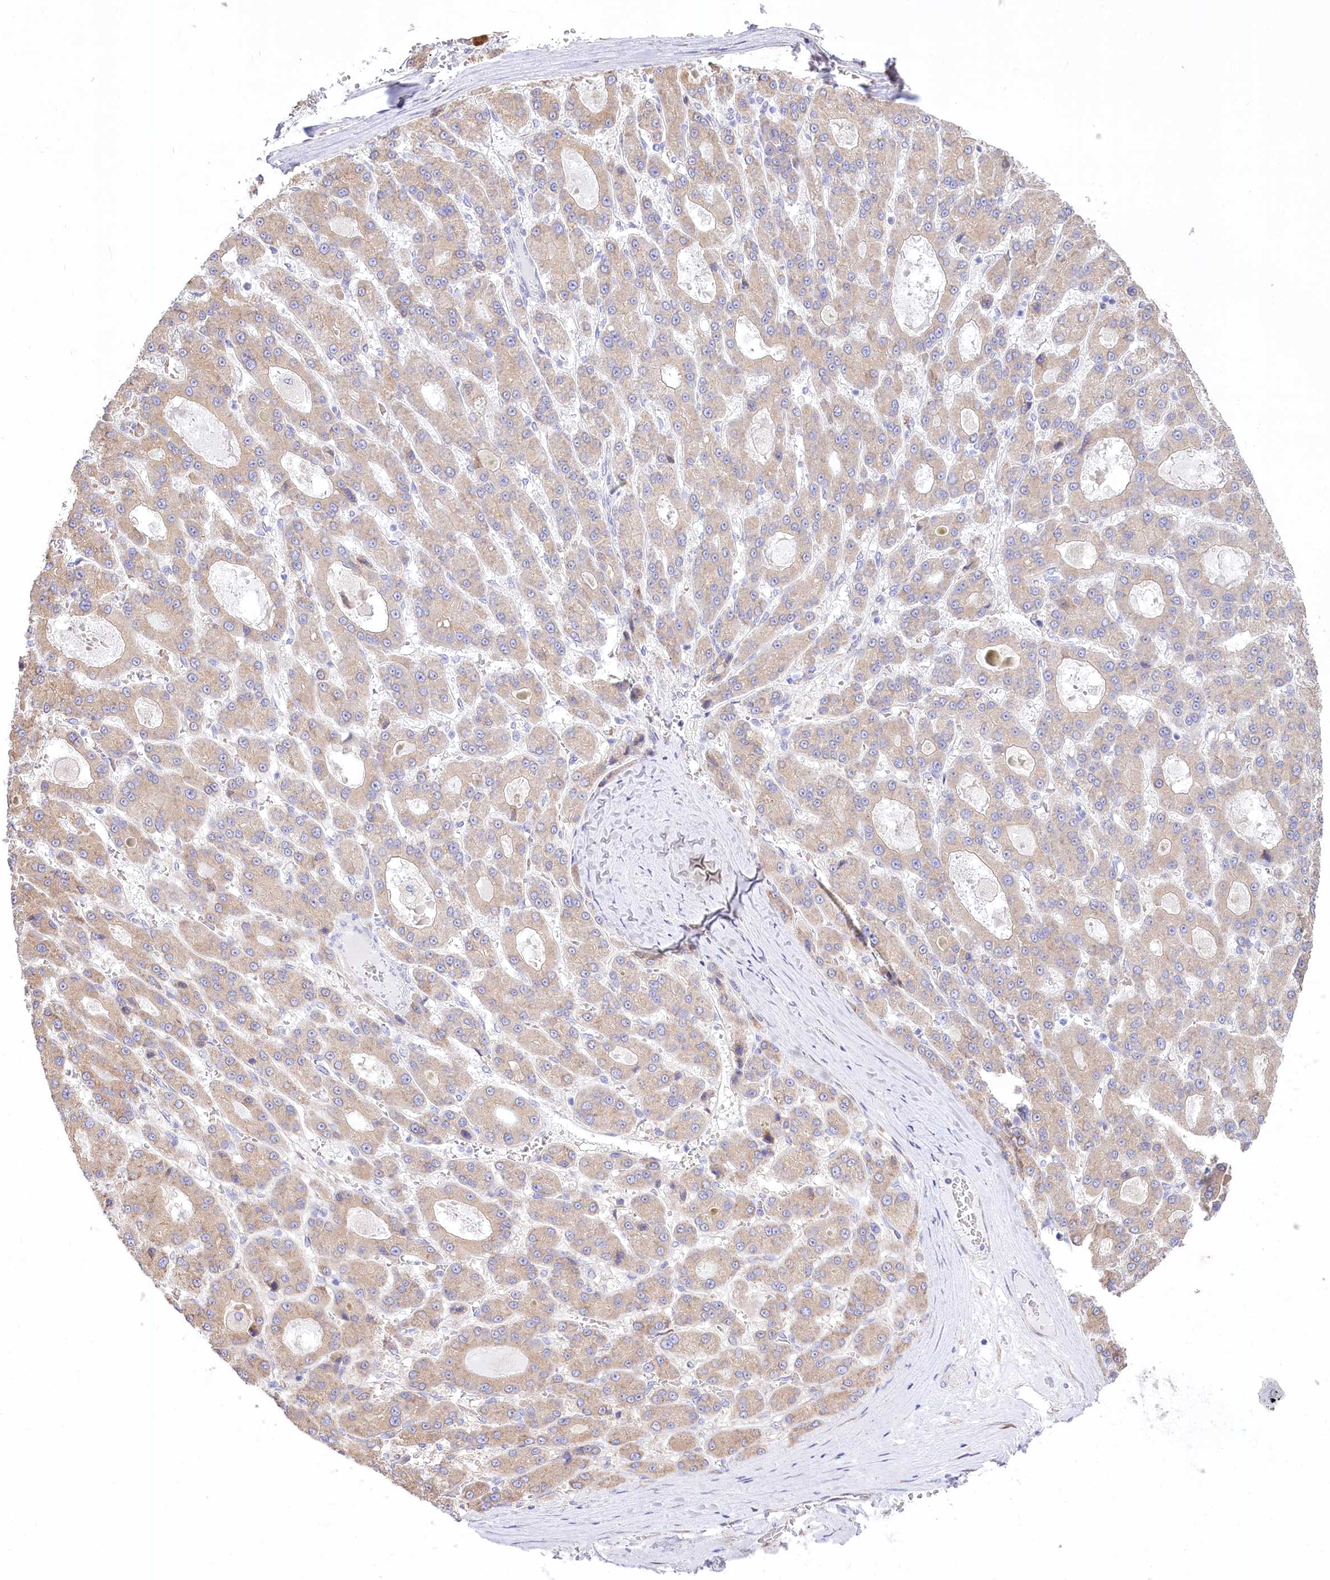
{"staining": {"intensity": "negative", "quantity": "none", "location": "none"}, "tissue": "liver cancer", "cell_type": "Tumor cells", "image_type": "cancer", "snomed": [{"axis": "morphology", "description": "Carcinoma, Hepatocellular, NOS"}, {"axis": "topography", "description": "Liver"}], "caption": "A micrograph of human hepatocellular carcinoma (liver) is negative for staining in tumor cells. (DAB (3,3'-diaminobenzidine) IHC with hematoxylin counter stain).", "gene": "STT3B", "patient": {"sex": "male", "age": 70}}